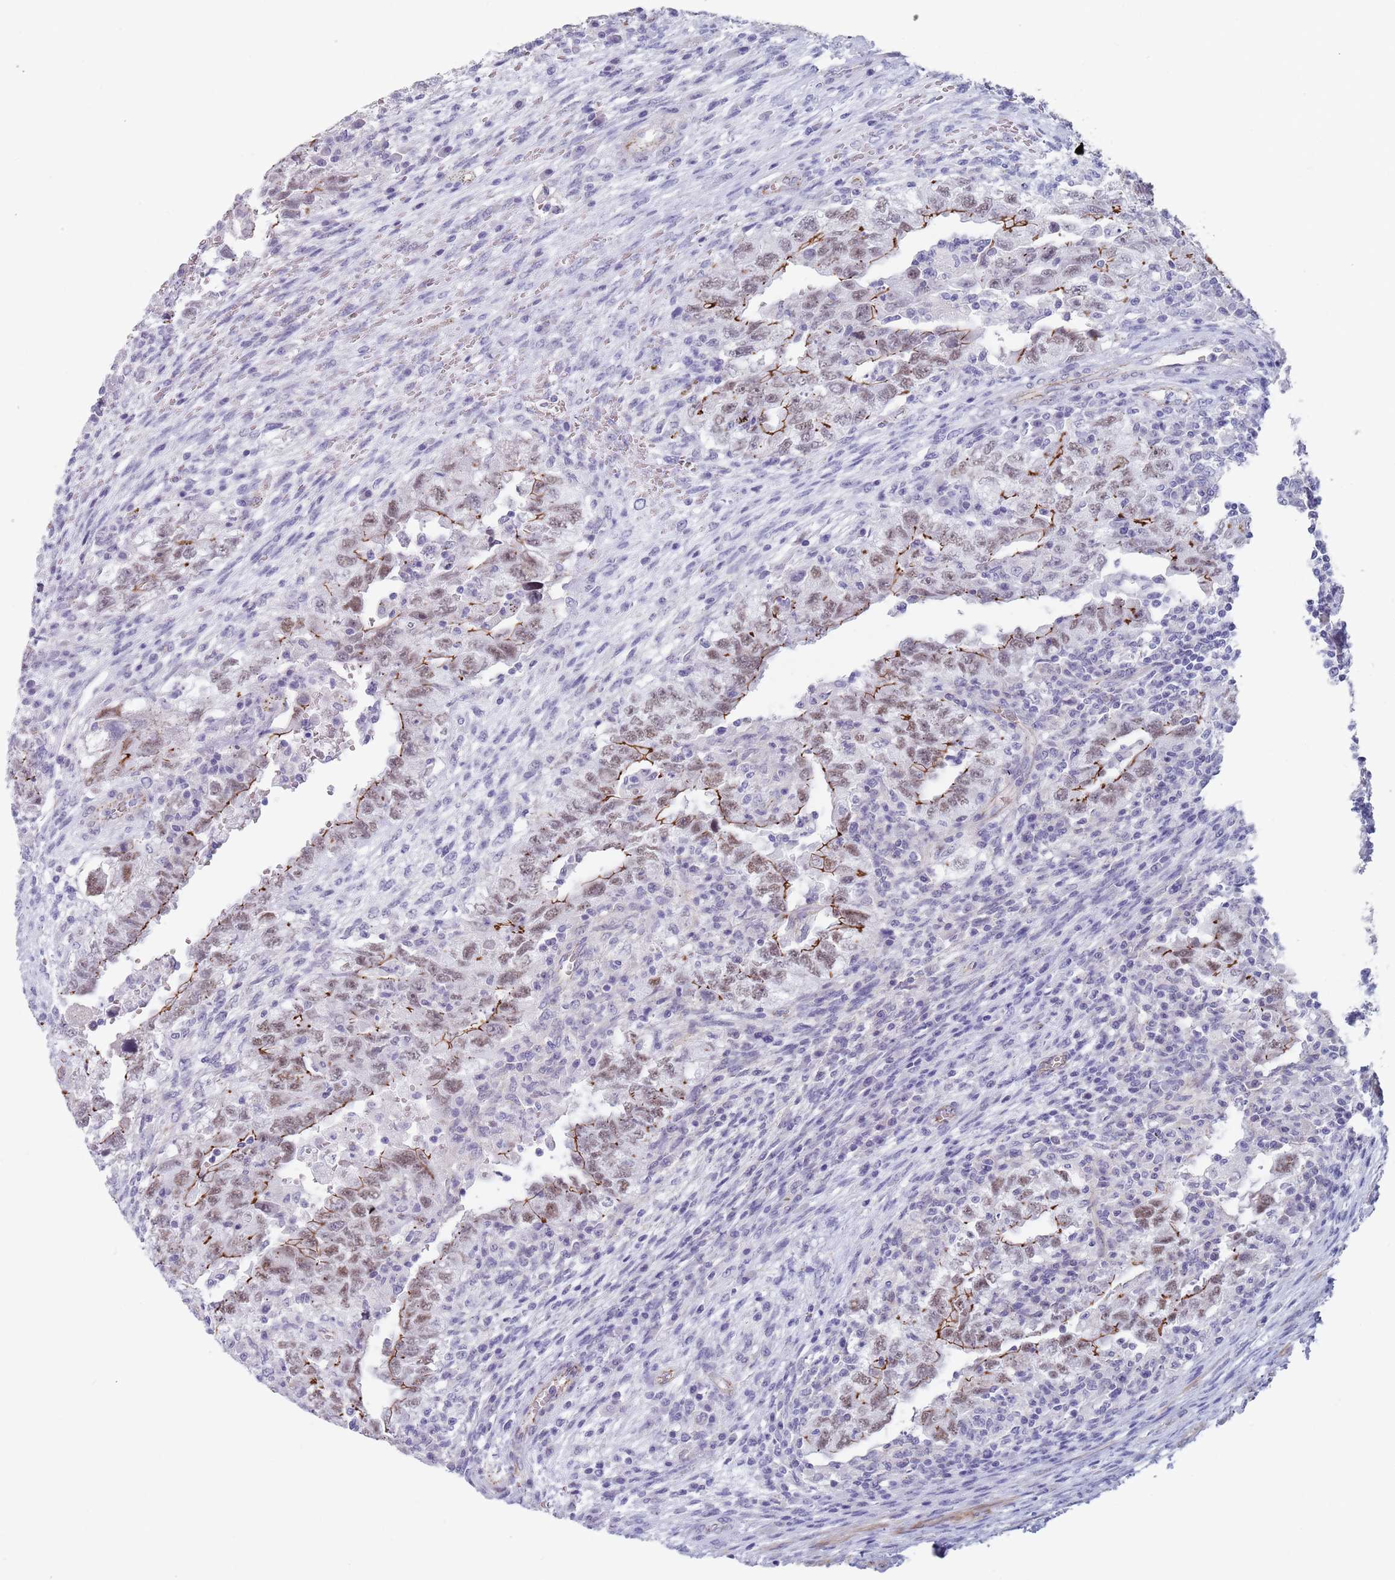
{"staining": {"intensity": "moderate", "quantity": "25%-75%", "location": "cytoplasmic/membranous,nuclear"}, "tissue": "testis cancer", "cell_type": "Tumor cells", "image_type": "cancer", "snomed": [{"axis": "morphology", "description": "Carcinoma, Embryonal, NOS"}, {"axis": "topography", "description": "Testis"}], "caption": "Immunohistochemistry (IHC) of testis cancer exhibits medium levels of moderate cytoplasmic/membranous and nuclear staining in approximately 25%-75% of tumor cells.", "gene": "OR5A2", "patient": {"sex": "male", "age": 26}}